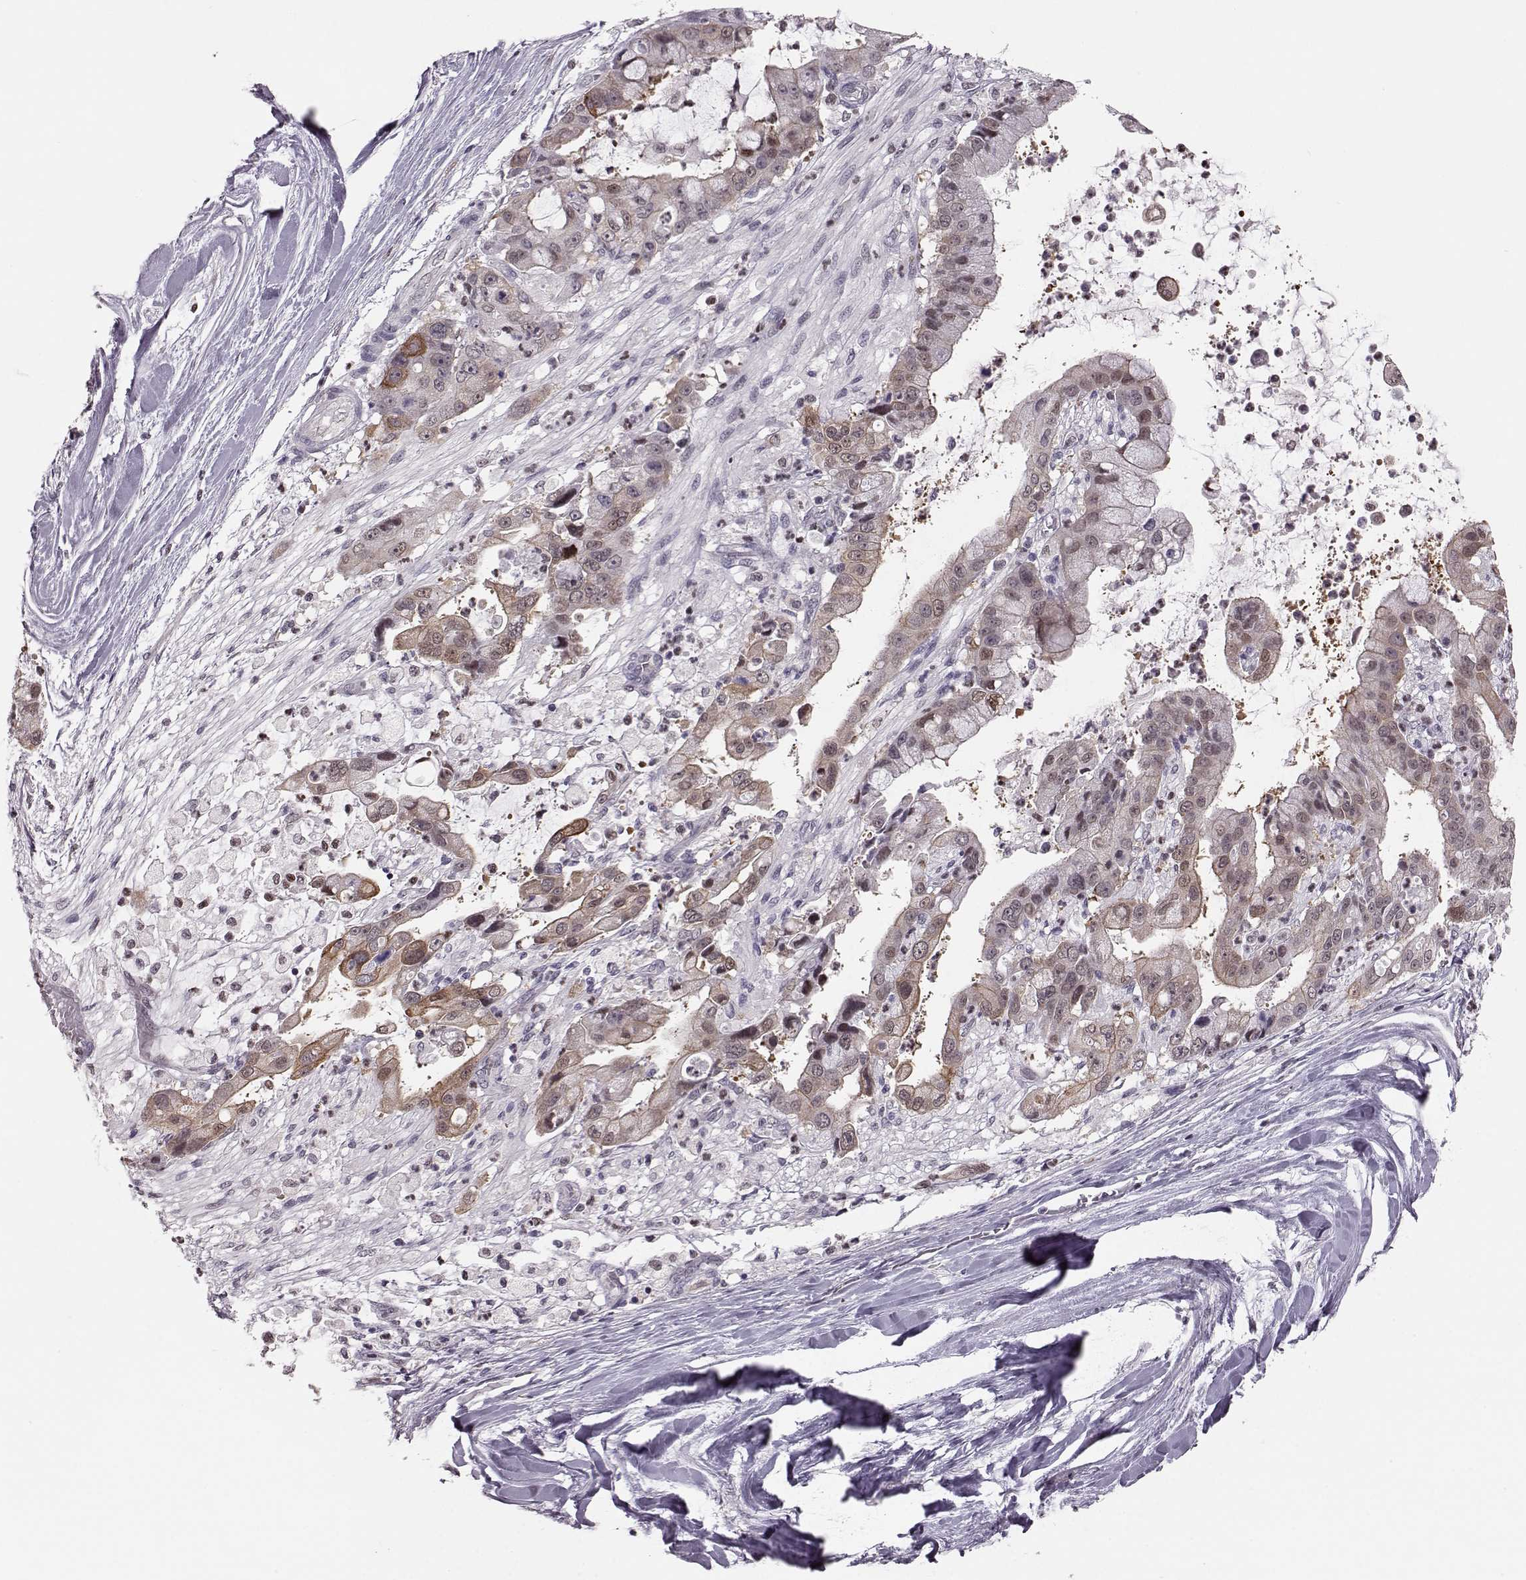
{"staining": {"intensity": "moderate", "quantity": "<25%", "location": "cytoplasmic/membranous,nuclear"}, "tissue": "liver cancer", "cell_type": "Tumor cells", "image_type": "cancer", "snomed": [{"axis": "morphology", "description": "Cholangiocarcinoma"}, {"axis": "topography", "description": "Liver"}], "caption": "This micrograph shows liver cancer stained with IHC to label a protein in brown. The cytoplasmic/membranous and nuclear of tumor cells show moderate positivity for the protein. Nuclei are counter-stained blue.", "gene": "KLF6", "patient": {"sex": "female", "age": 54}}